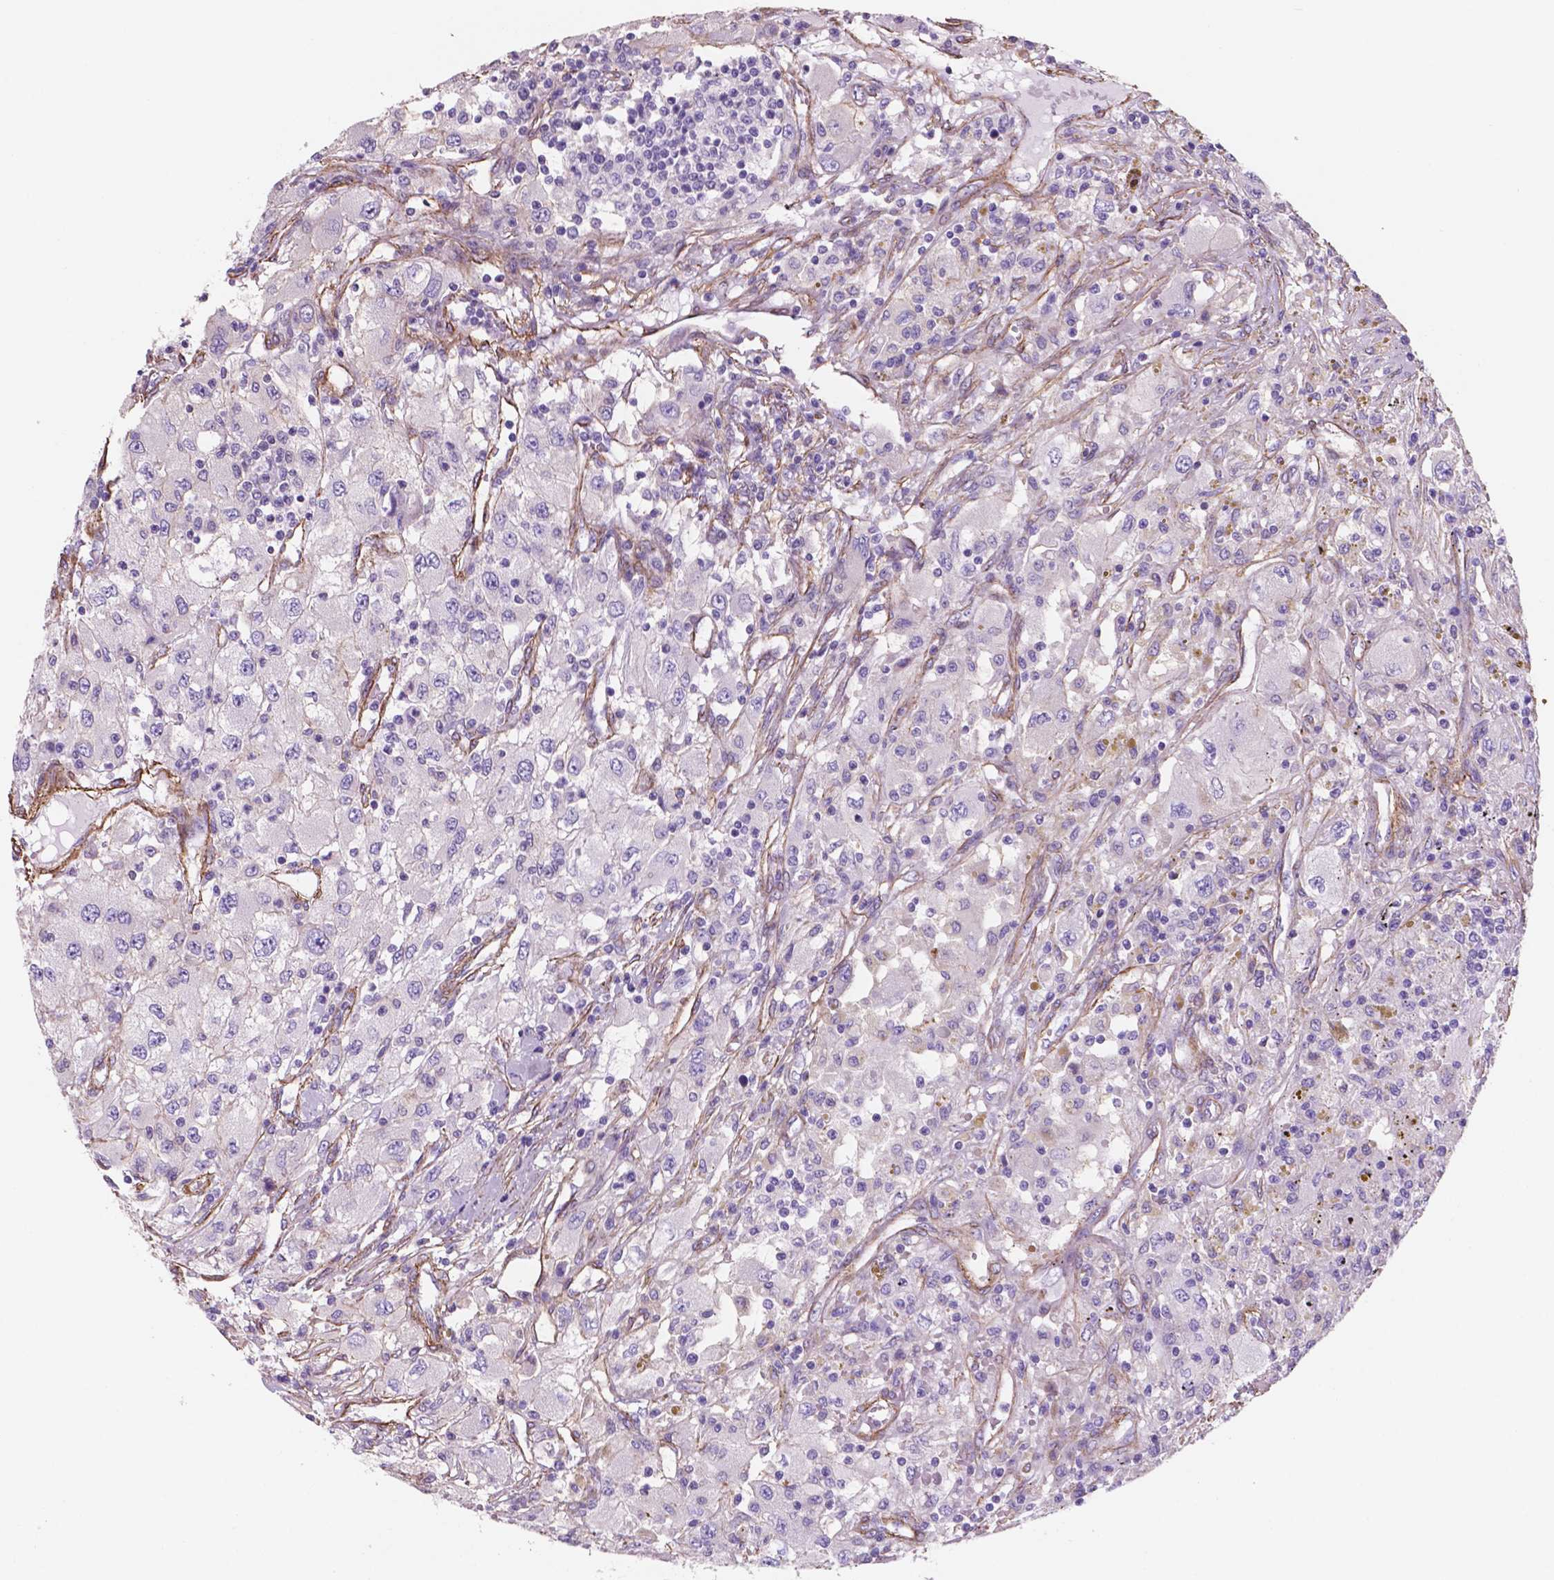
{"staining": {"intensity": "negative", "quantity": "none", "location": "none"}, "tissue": "renal cancer", "cell_type": "Tumor cells", "image_type": "cancer", "snomed": [{"axis": "morphology", "description": "Adenocarcinoma, NOS"}, {"axis": "topography", "description": "Kidney"}], "caption": "This is an immunohistochemistry histopathology image of human renal cancer. There is no expression in tumor cells.", "gene": "TOR2A", "patient": {"sex": "female", "age": 67}}